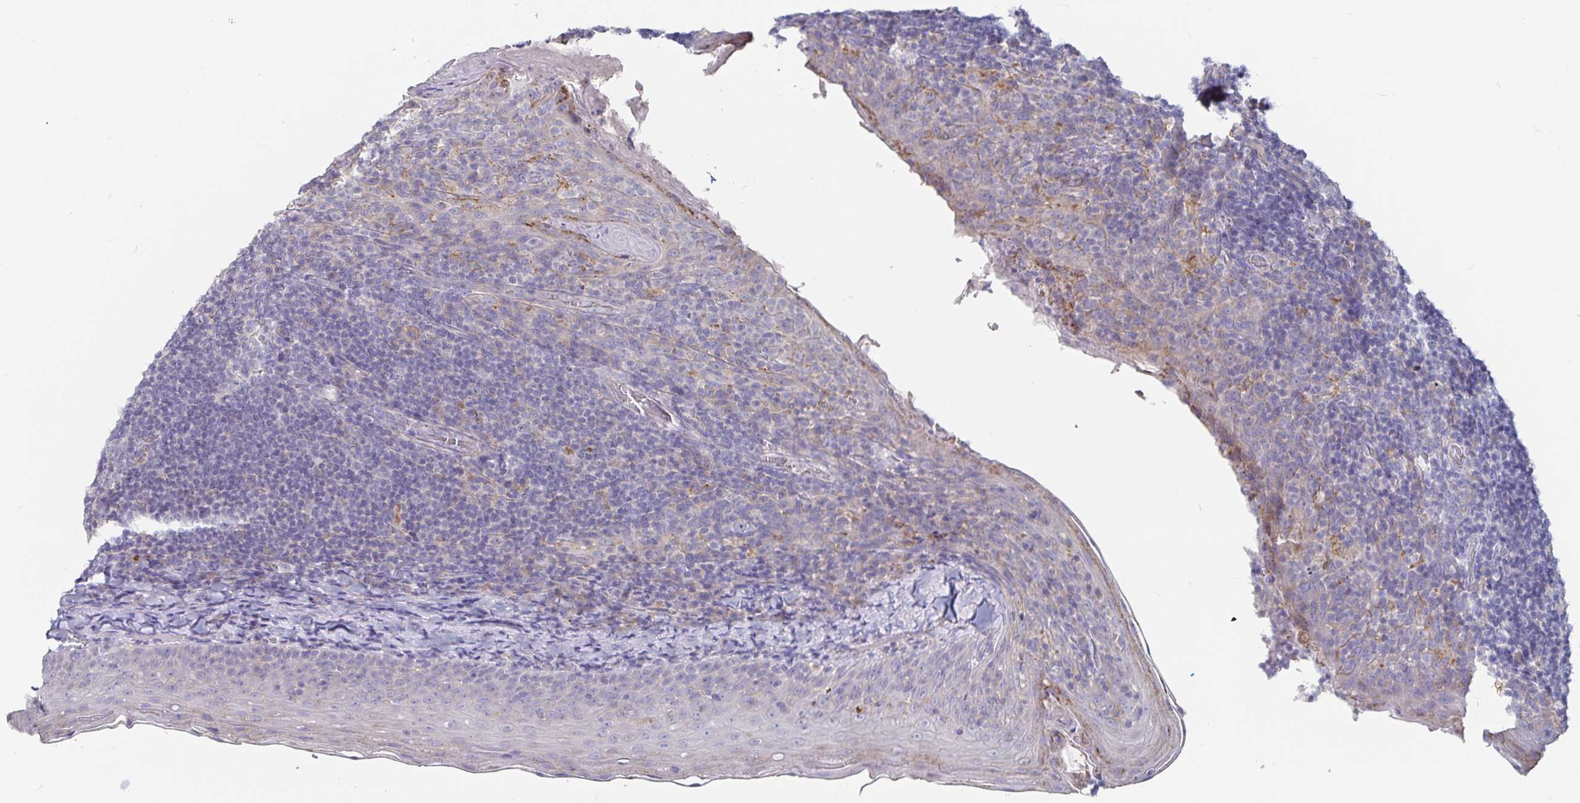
{"staining": {"intensity": "negative", "quantity": "none", "location": "none"}, "tissue": "tonsil", "cell_type": "Germinal center cells", "image_type": "normal", "snomed": [{"axis": "morphology", "description": "Normal tissue, NOS"}, {"axis": "topography", "description": "Tonsil"}], "caption": "Tonsil stained for a protein using immunohistochemistry displays no expression germinal center cells.", "gene": "SPPL3", "patient": {"sex": "female", "age": 10}}